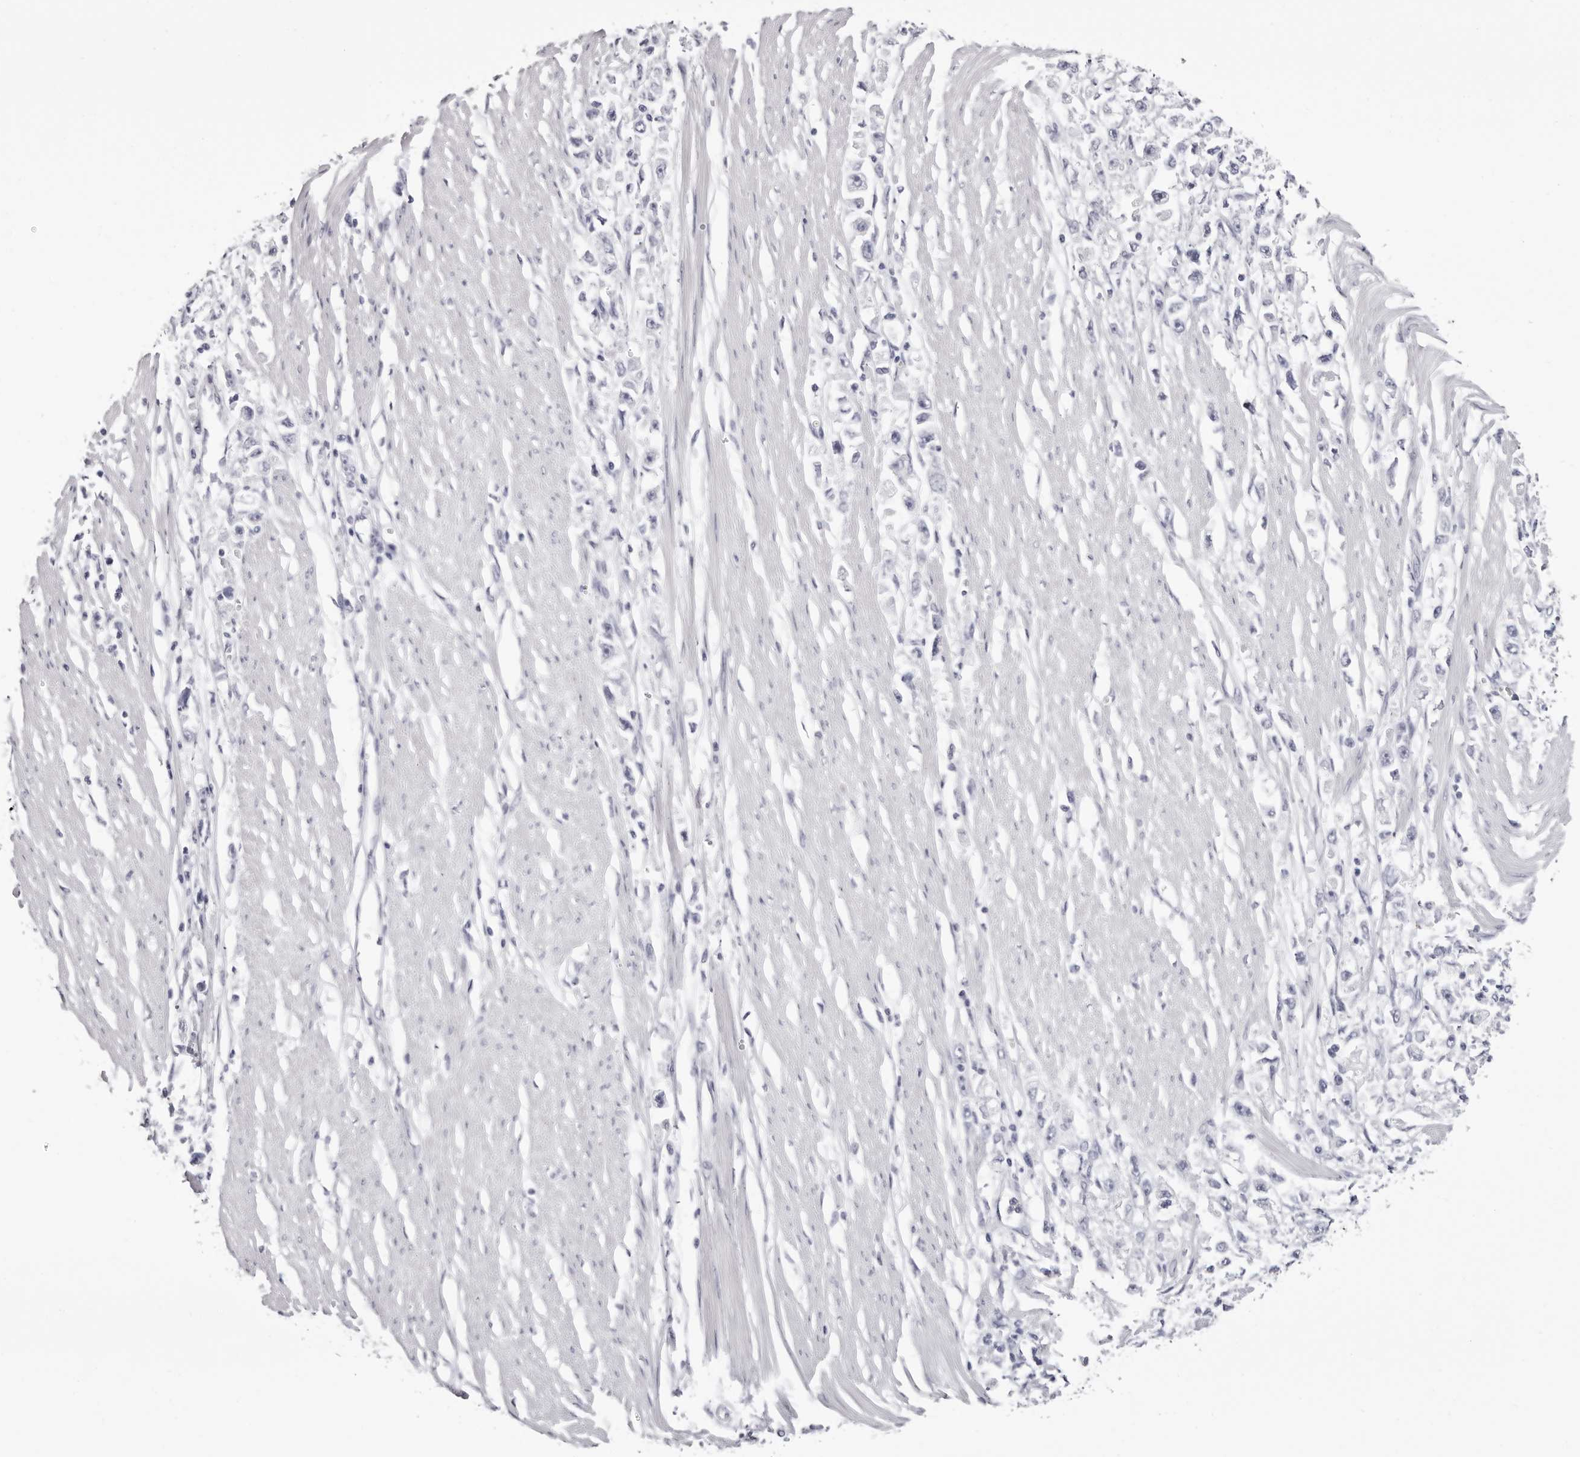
{"staining": {"intensity": "negative", "quantity": "none", "location": "none"}, "tissue": "stomach cancer", "cell_type": "Tumor cells", "image_type": "cancer", "snomed": [{"axis": "morphology", "description": "Adenocarcinoma, NOS"}, {"axis": "topography", "description": "Stomach"}], "caption": "An image of human stomach cancer (adenocarcinoma) is negative for staining in tumor cells.", "gene": "LPO", "patient": {"sex": "female", "age": 59}}